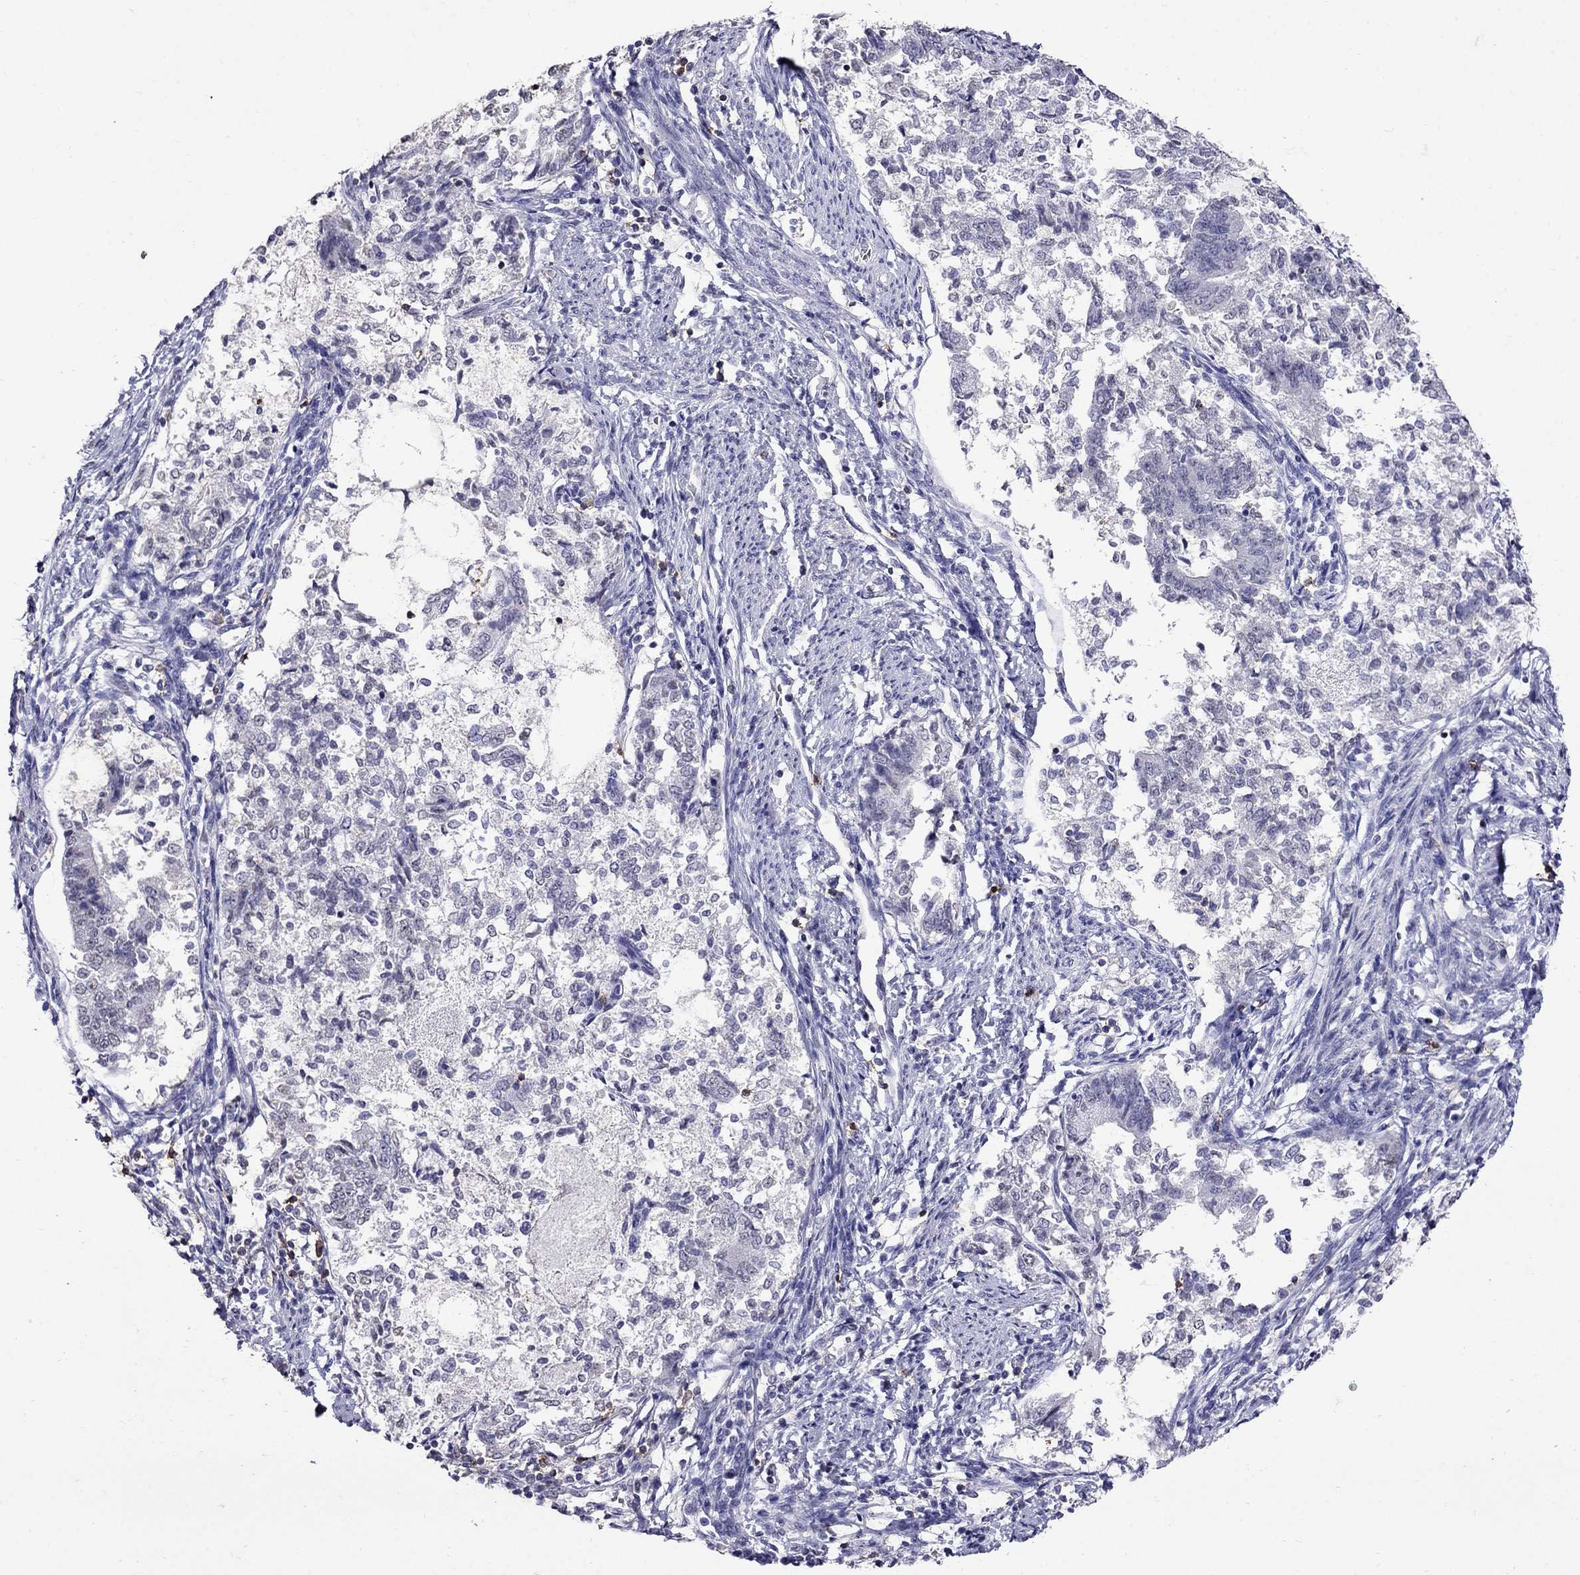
{"staining": {"intensity": "negative", "quantity": "none", "location": "none"}, "tissue": "endometrial cancer", "cell_type": "Tumor cells", "image_type": "cancer", "snomed": [{"axis": "morphology", "description": "Adenocarcinoma, NOS"}, {"axis": "topography", "description": "Endometrium"}], "caption": "DAB (3,3'-diaminobenzidine) immunohistochemical staining of adenocarcinoma (endometrial) reveals no significant staining in tumor cells.", "gene": "CD8B", "patient": {"sex": "female", "age": 65}}